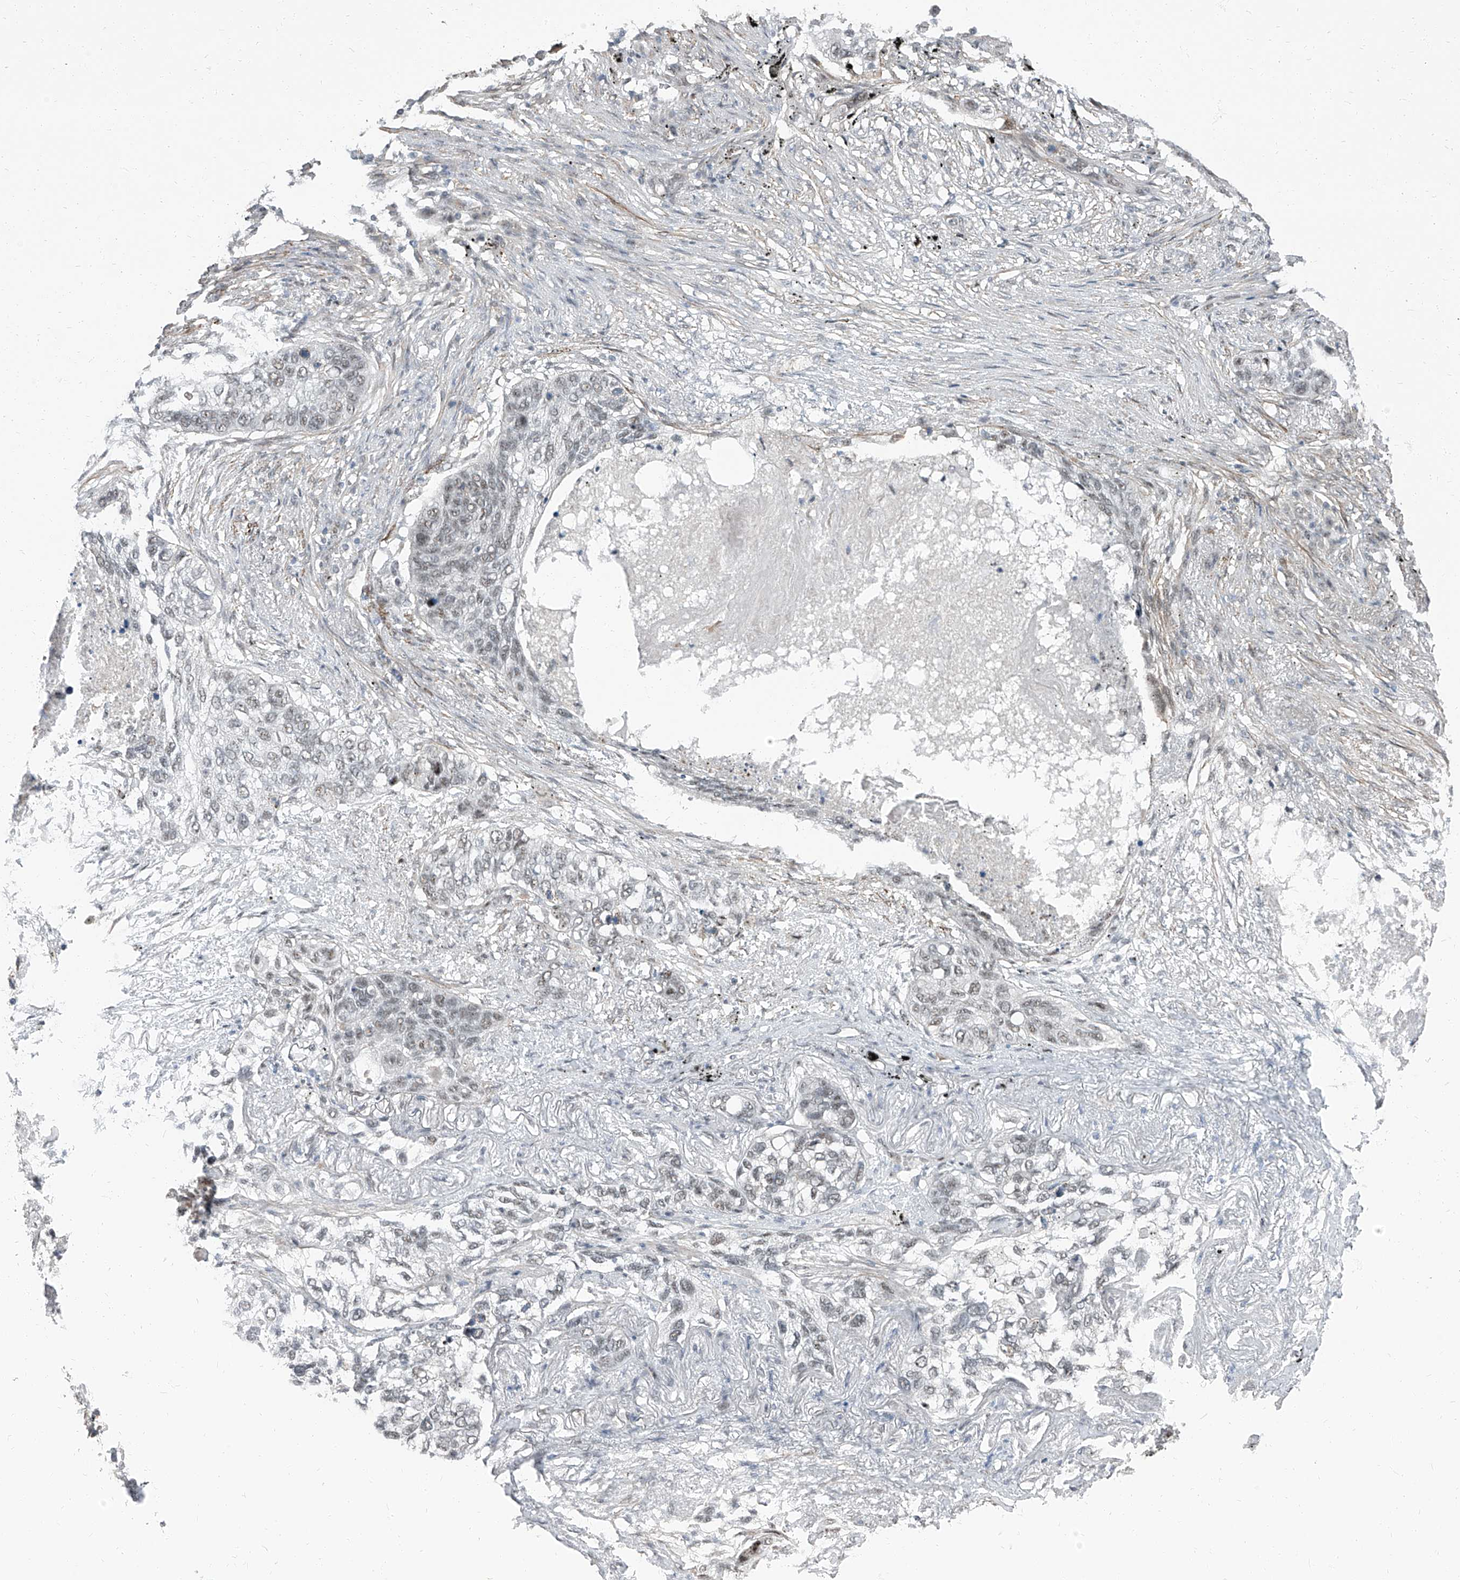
{"staining": {"intensity": "weak", "quantity": "25%-75%", "location": "nuclear"}, "tissue": "lung cancer", "cell_type": "Tumor cells", "image_type": "cancer", "snomed": [{"axis": "morphology", "description": "Squamous cell carcinoma, NOS"}, {"axis": "topography", "description": "Lung"}], "caption": "An immunohistochemistry photomicrograph of neoplastic tissue is shown. Protein staining in brown labels weak nuclear positivity in lung squamous cell carcinoma within tumor cells. (Stains: DAB (3,3'-diaminobenzidine) in brown, nuclei in blue, Microscopy: brightfield microscopy at high magnification).", "gene": "TXLNB", "patient": {"sex": "female", "age": 63}}